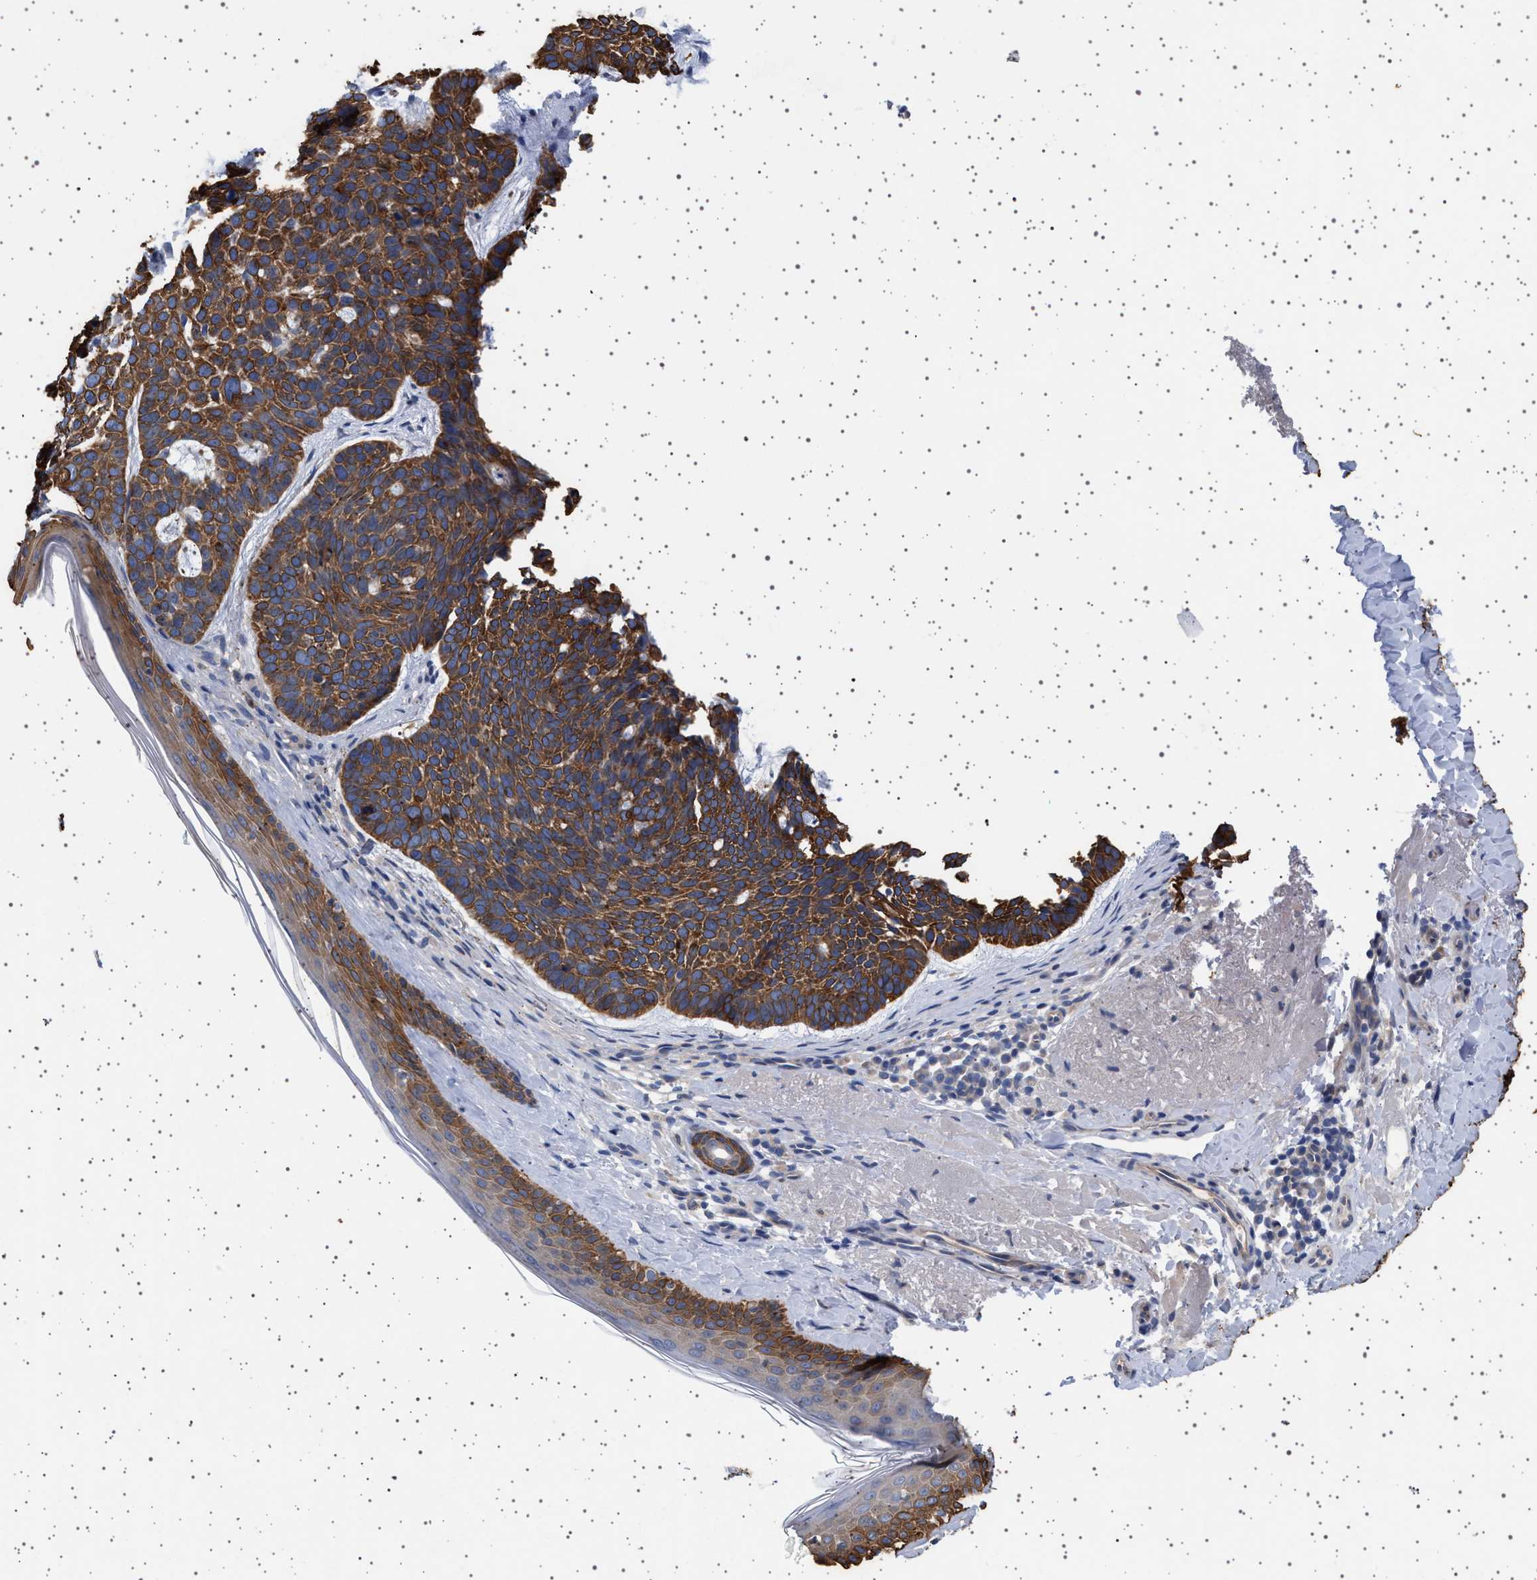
{"staining": {"intensity": "strong", "quantity": ">75%", "location": "cytoplasmic/membranous"}, "tissue": "skin cancer", "cell_type": "Tumor cells", "image_type": "cancer", "snomed": [{"axis": "morphology", "description": "Basal cell carcinoma"}, {"axis": "topography", "description": "Skin"}, {"axis": "topography", "description": "Skin of head"}], "caption": "This micrograph exhibits skin basal cell carcinoma stained with IHC to label a protein in brown. The cytoplasmic/membranous of tumor cells show strong positivity for the protein. Nuclei are counter-stained blue.", "gene": "TRMT10B", "patient": {"sex": "female", "age": 85}}